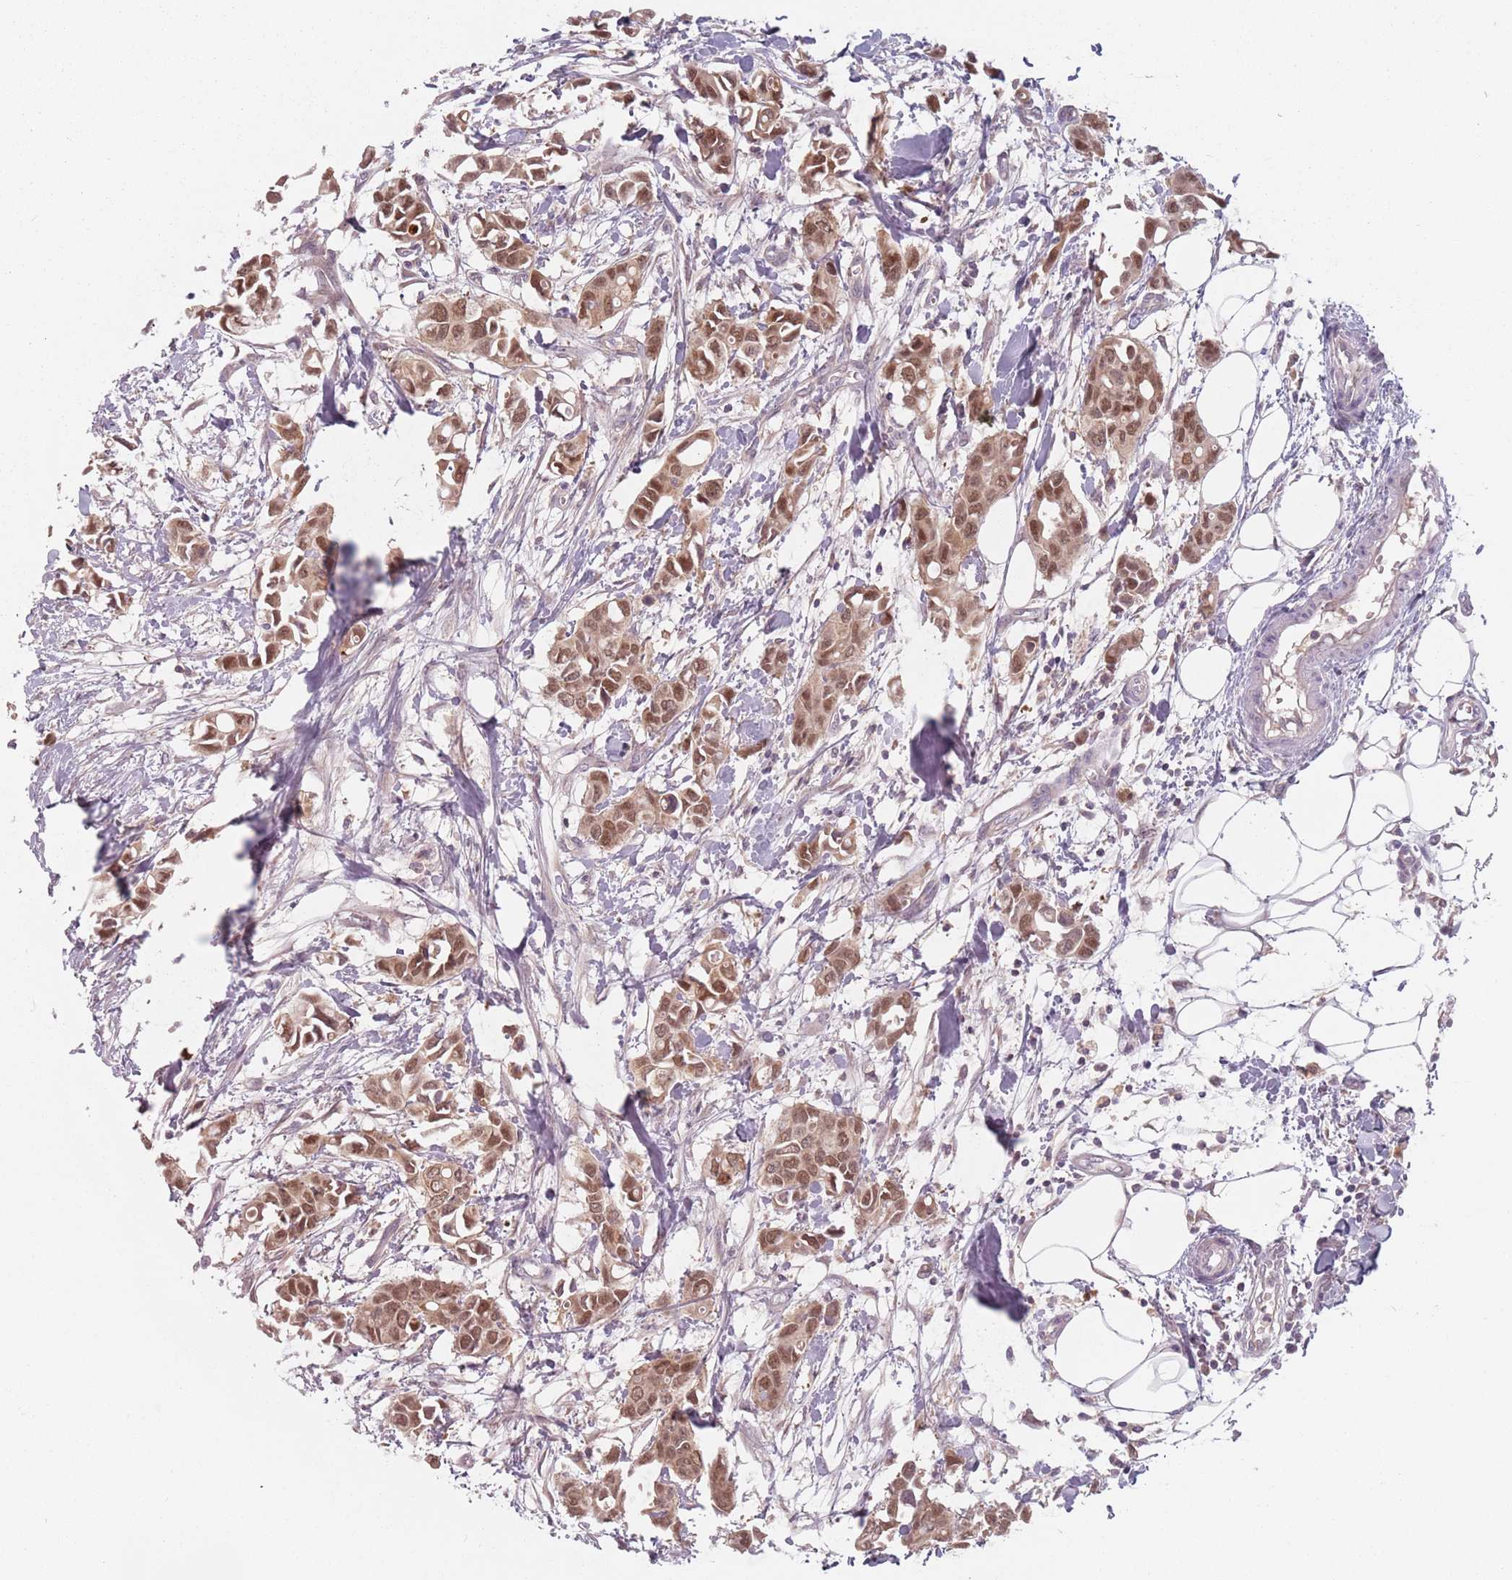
{"staining": {"intensity": "moderate", "quantity": ">75%", "location": "cytoplasmic/membranous,nuclear"}, "tissue": "breast cancer", "cell_type": "Tumor cells", "image_type": "cancer", "snomed": [{"axis": "morphology", "description": "Duct carcinoma"}, {"axis": "topography", "description": "Breast"}], "caption": "Moderate cytoplasmic/membranous and nuclear expression is present in approximately >75% of tumor cells in breast cancer (invasive ductal carcinoma).", "gene": "NAXE", "patient": {"sex": "female", "age": 41}}